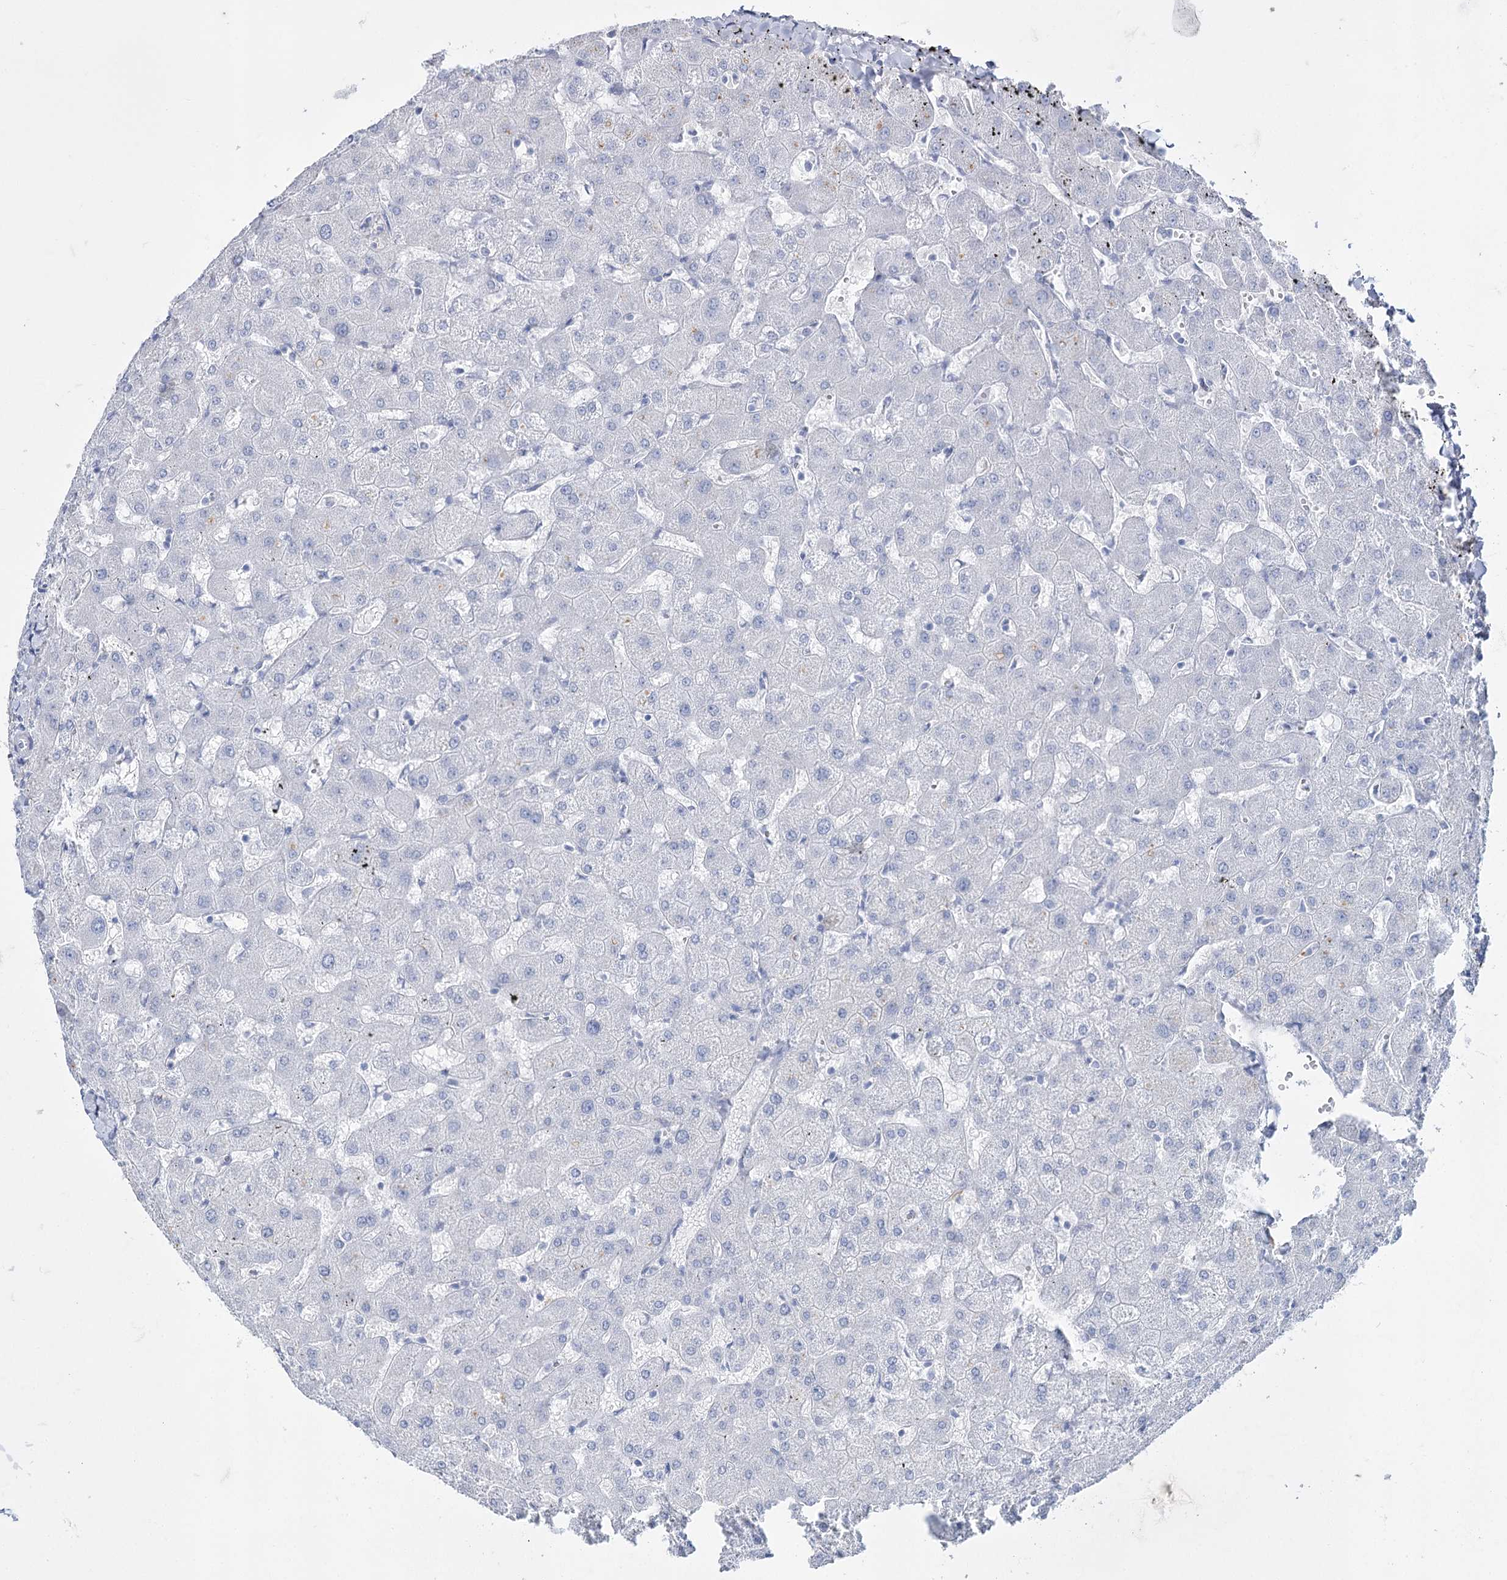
{"staining": {"intensity": "negative", "quantity": "none", "location": "none"}, "tissue": "liver", "cell_type": "Cholangiocytes", "image_type": "normal", "snomed": [{"axis": "morphology", "description": "Normal tissue, NOS"}, {"axis": "topography", "description": "Liver"}], "caption": "DAB immunohistochemical staining of benign human liver demonstrates no significant positivity in cholangiocytes.", "gene": "ACRV1", "patient": {"sex": "female", "age": 63}}